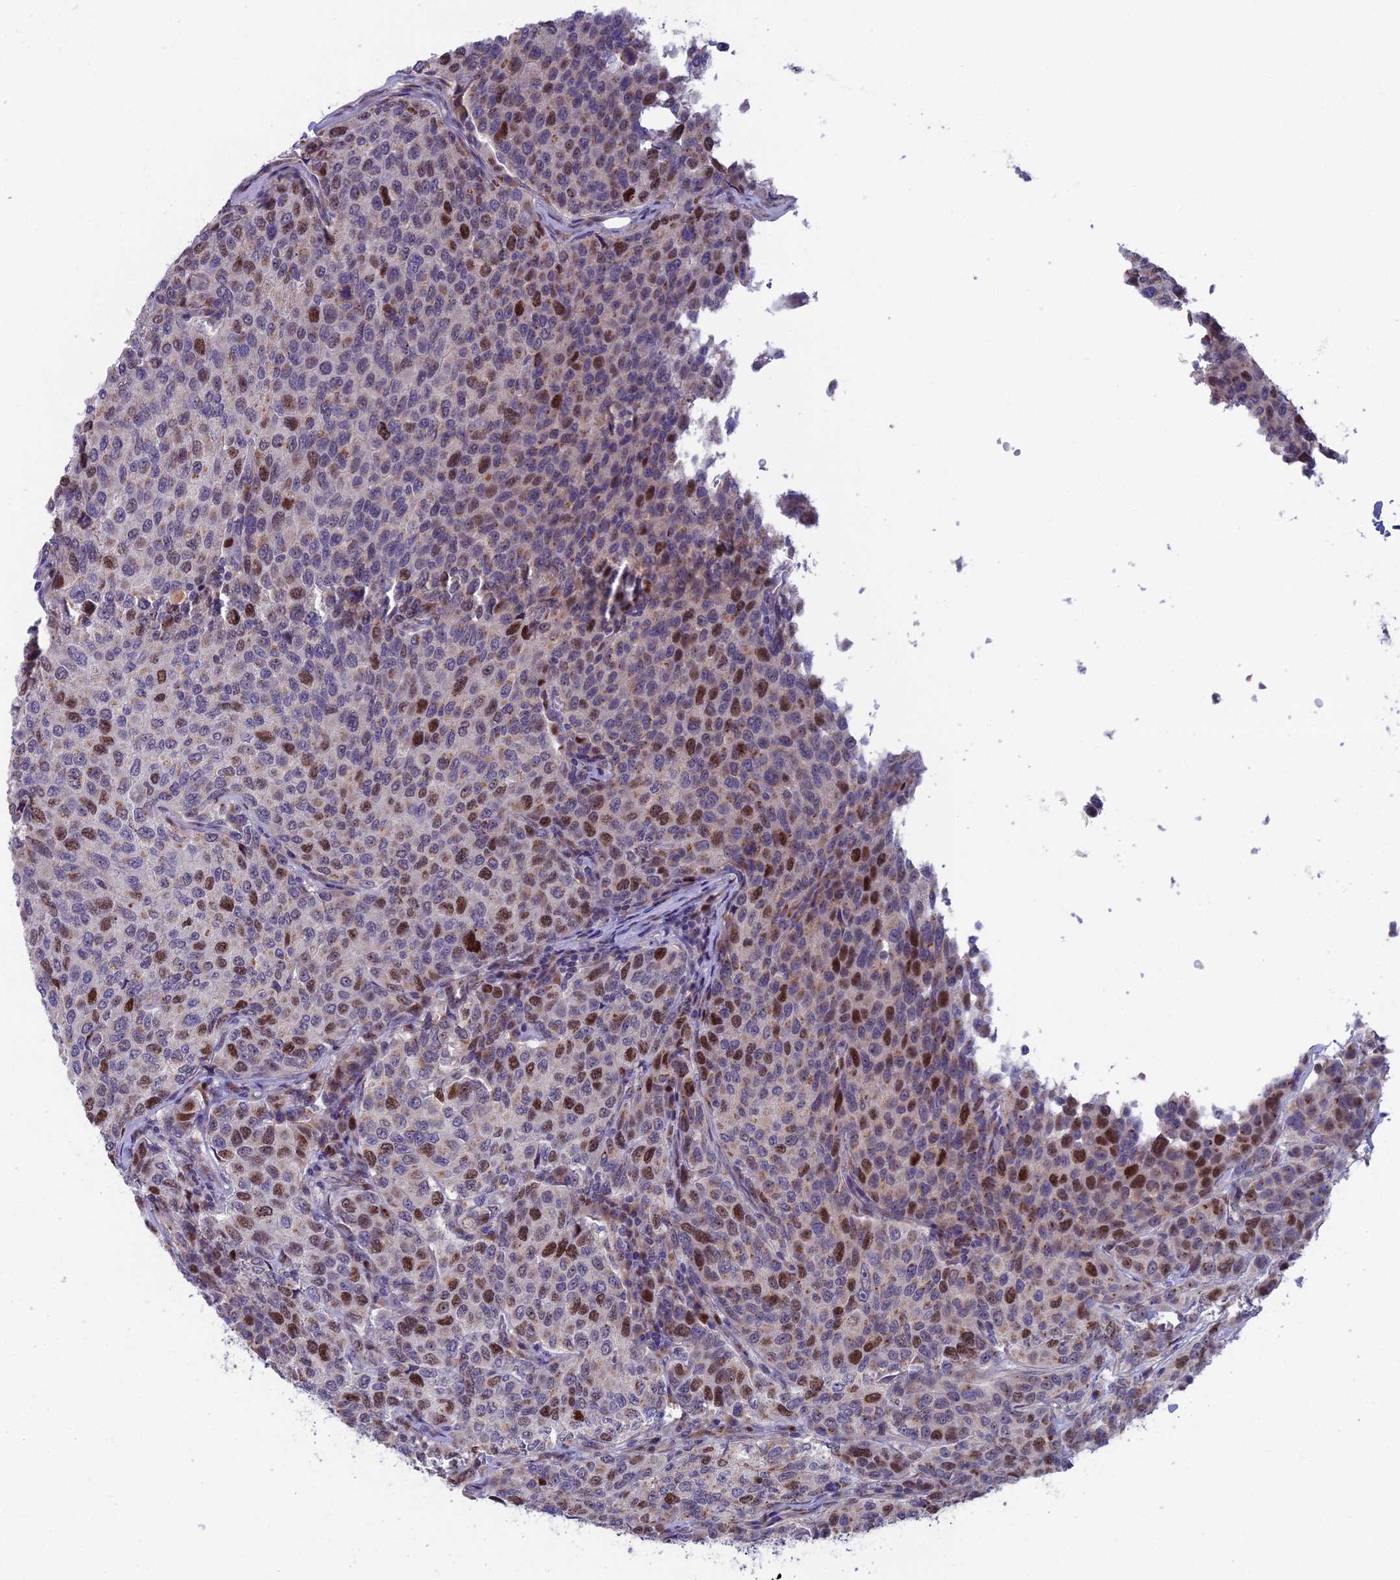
{"staining": {"intensity": "strong", "quantity": "25%-75%", "location": "nuclear"}, "tissue": "breast cancer", "cell_type": "Tumor cells", "image_type": "cancer", "snomed": [{"axis": "morphology", "description": "Duct carcinoma"}, {"axis": "topography", "description": "Breast"}], "caption": "Immunohistochemical staining of breast infiltrating ductal carcinoma shows high levels of strong nuclear protein expression in approximately 25%-75% of tumor cells.", "gene": "LIG1", "patient": {"sex": "female", "age": 55}}